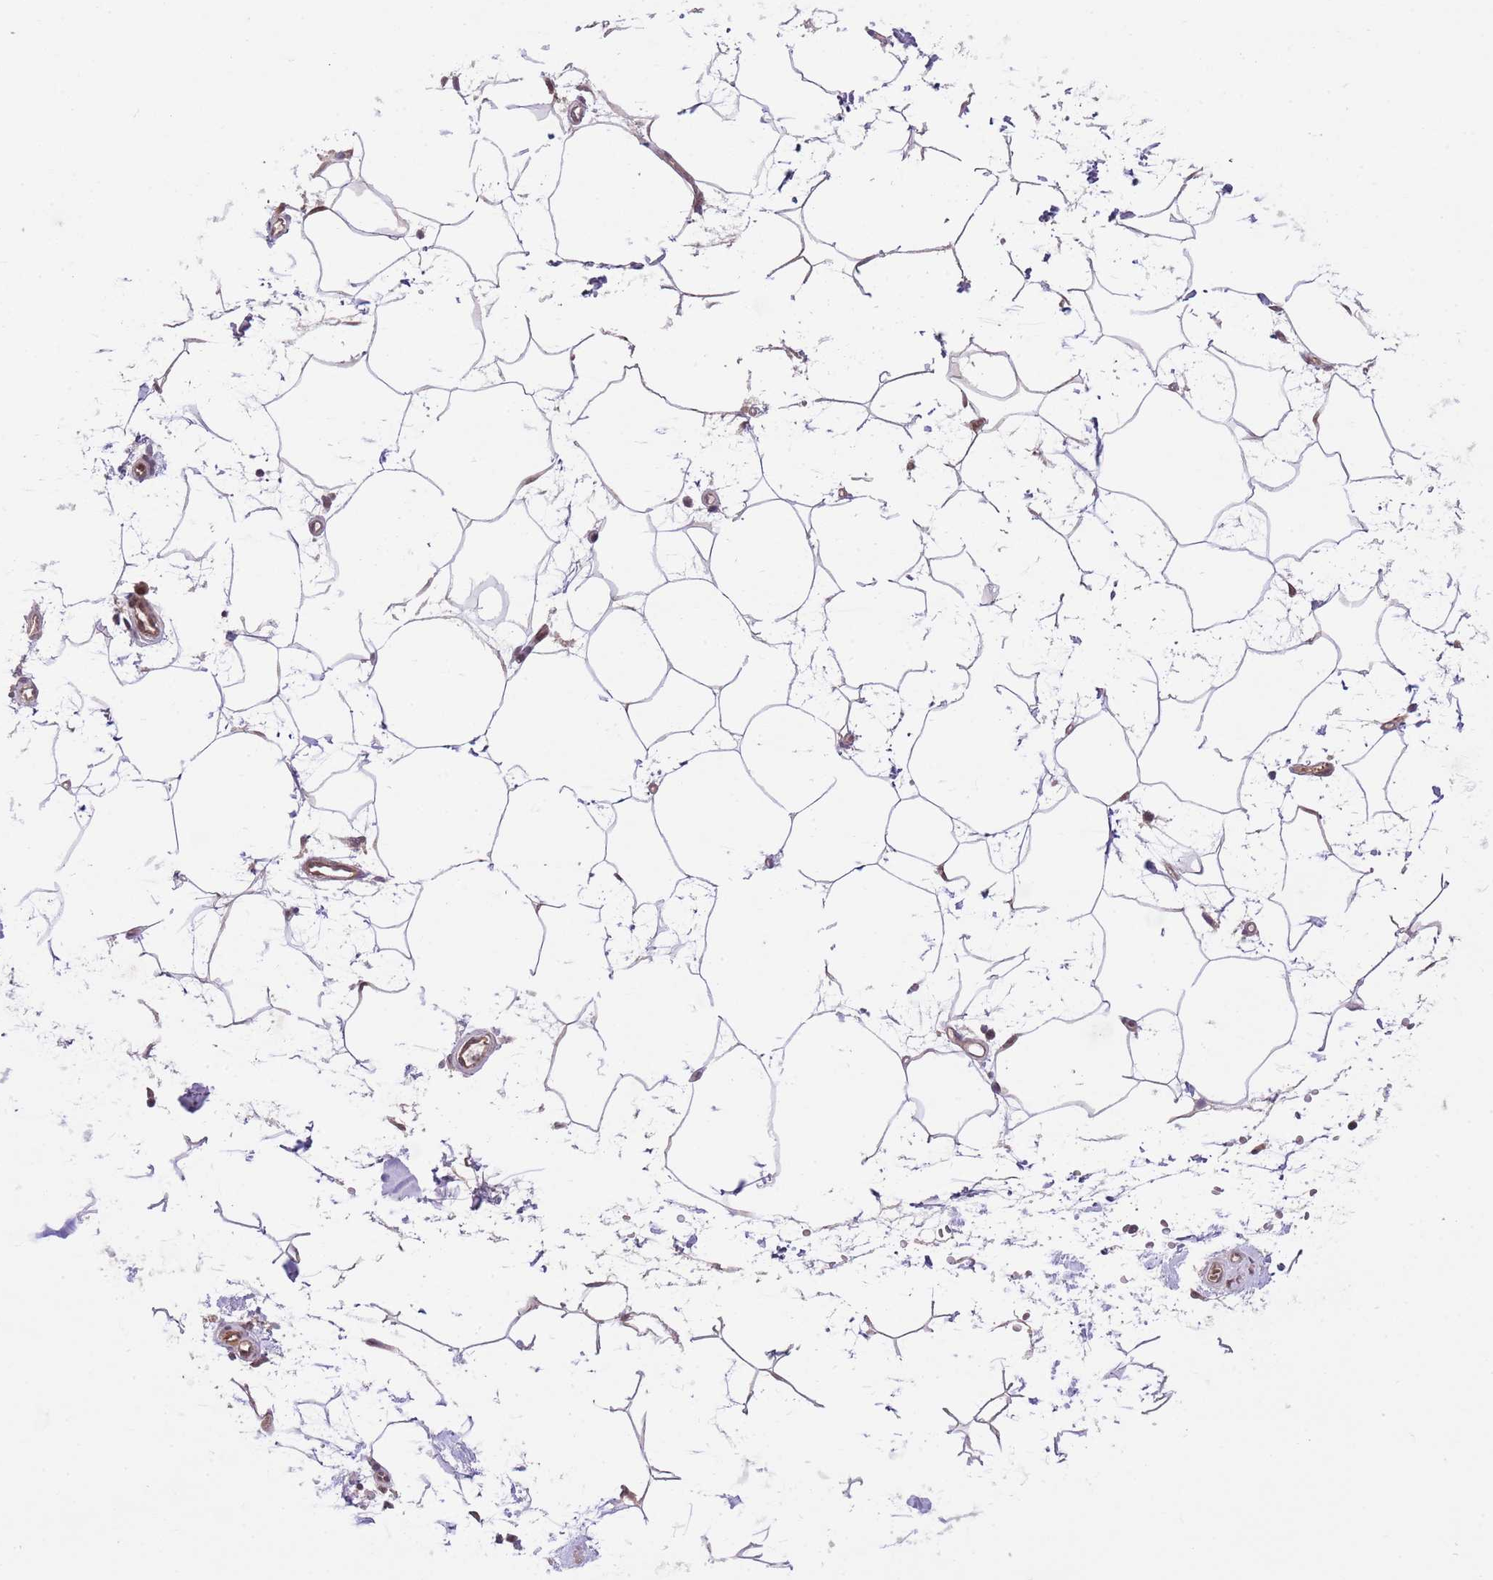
{"staining": {"intensity": "weak", "quantity": "25%-75%", "location": "nuclear"}, "tissue": "adipose tissue", "cell_type": "Adipocytes", "image_type": "normal", "snomed": [{"axis": "morphology", "description": "Normal tissue, NOS"}, {"axis": "topography", "description": "Soft tissue"}, {"axis": "topography", "description": "Adipose tissue"}, {"axis": "topography", "description": "Vascular tissue"}, {"axis": "topography", "description": "Peripheral nerve tissue"}], "caption": "A brown stain labels weak nuclear expression of a protein in adipocytes of normal human adipose tissue. (Stains: DAB (3,3'-diaminobenzidine) in brown, nuclei in blue, Microscopy: brightfield microscopy at high magnification).", "gene": "HDHD2", "patient": {"sex": "male", "age": 74}}